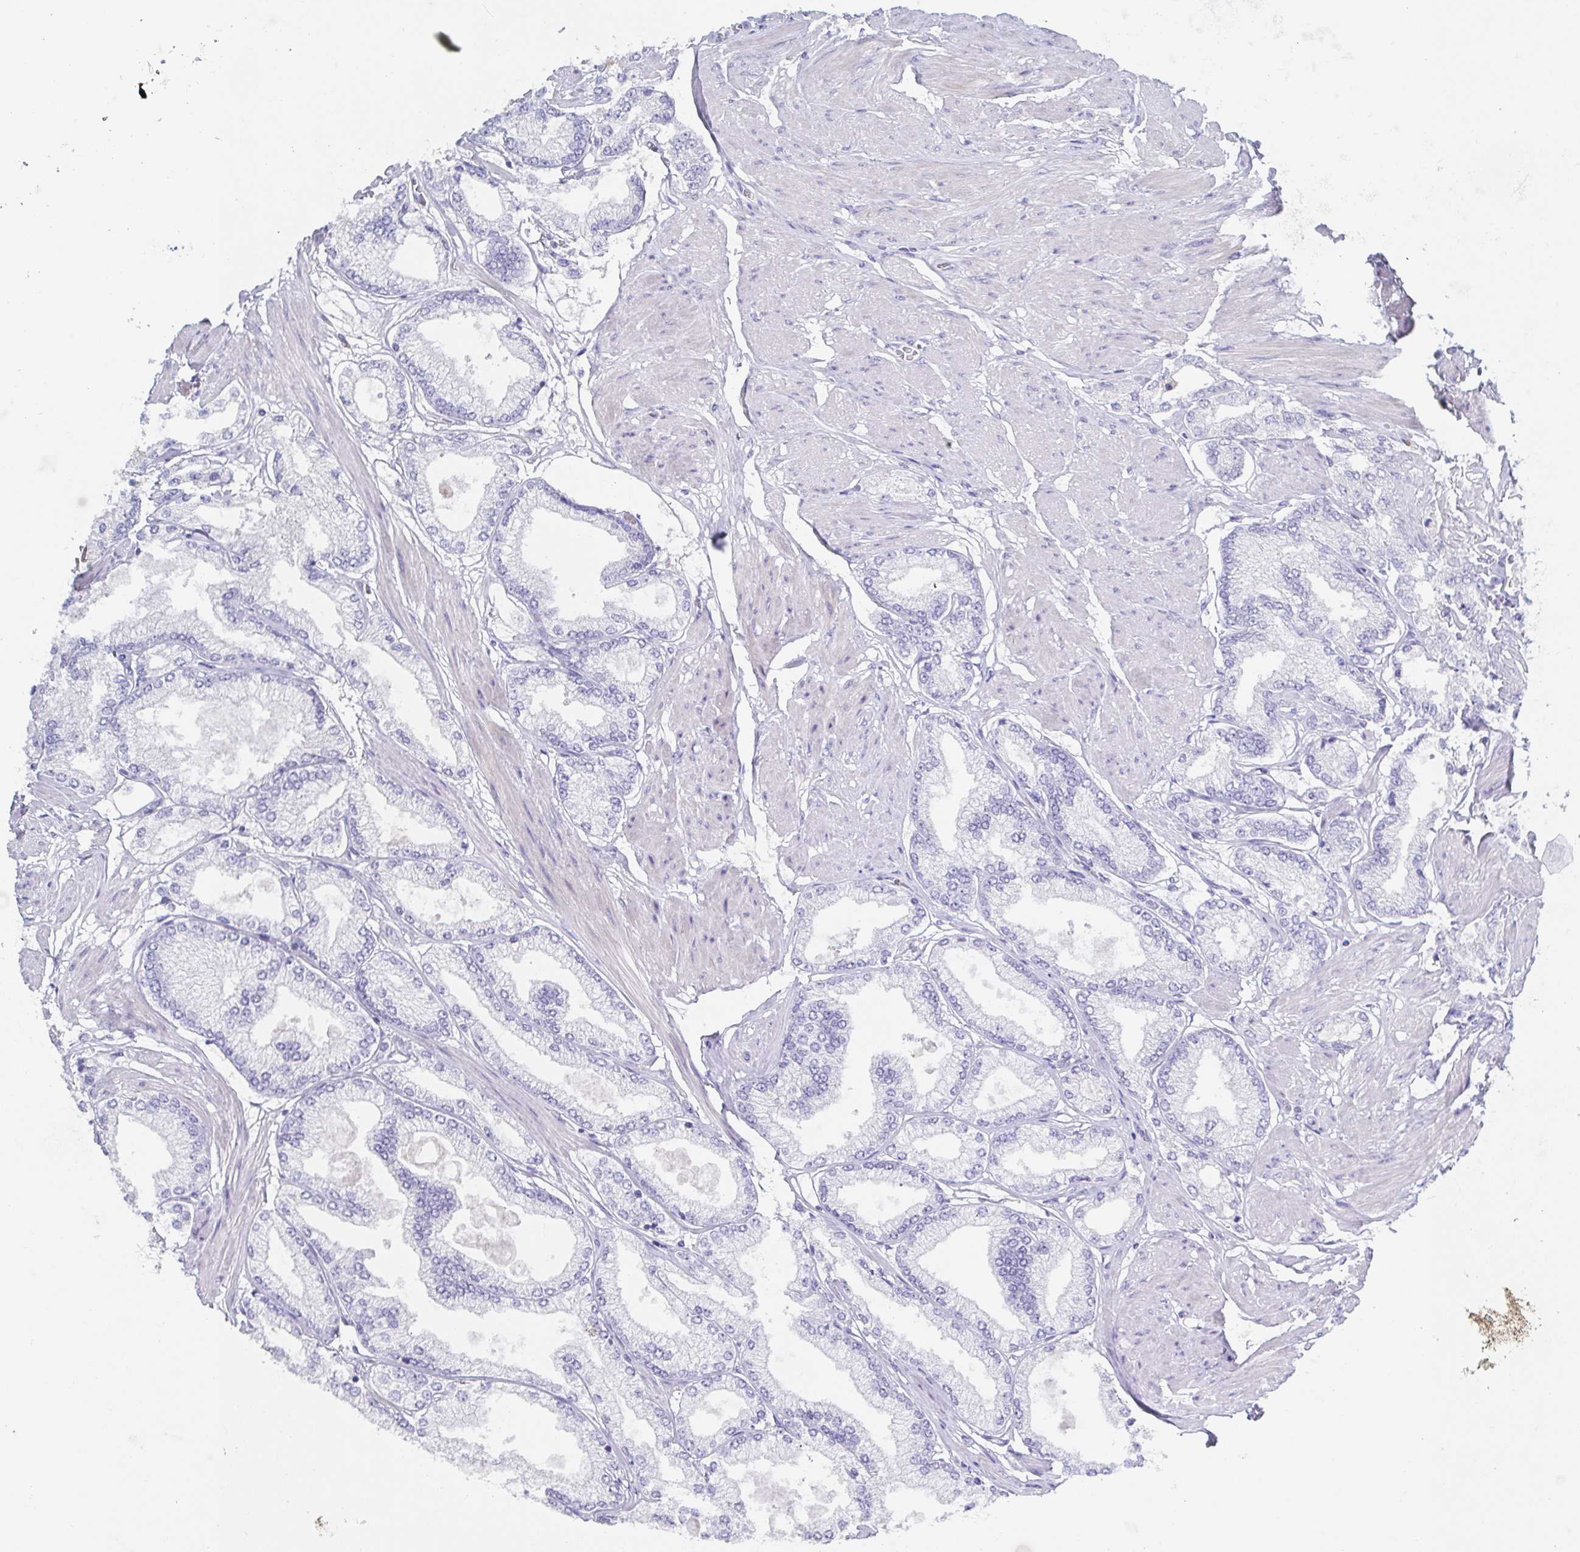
{"staining": {"intensity": "negative", "quantity": "none", "location": "none"}, "tissue": "prostate cancer", "cell_type": "Tumor cells", "image_type": "cancer", "snomed": [{"axis": "morphology", "description": "Adenocarcinoma, High grade"}, {"axis": "topography", "description": "Prostate"}], "caption": "Tumor cells are negative for protein expression in human prostate high-grade adenocarcinoma.", "gene": "SSC4D", "patient": {"sex": "male", "age": 68}}